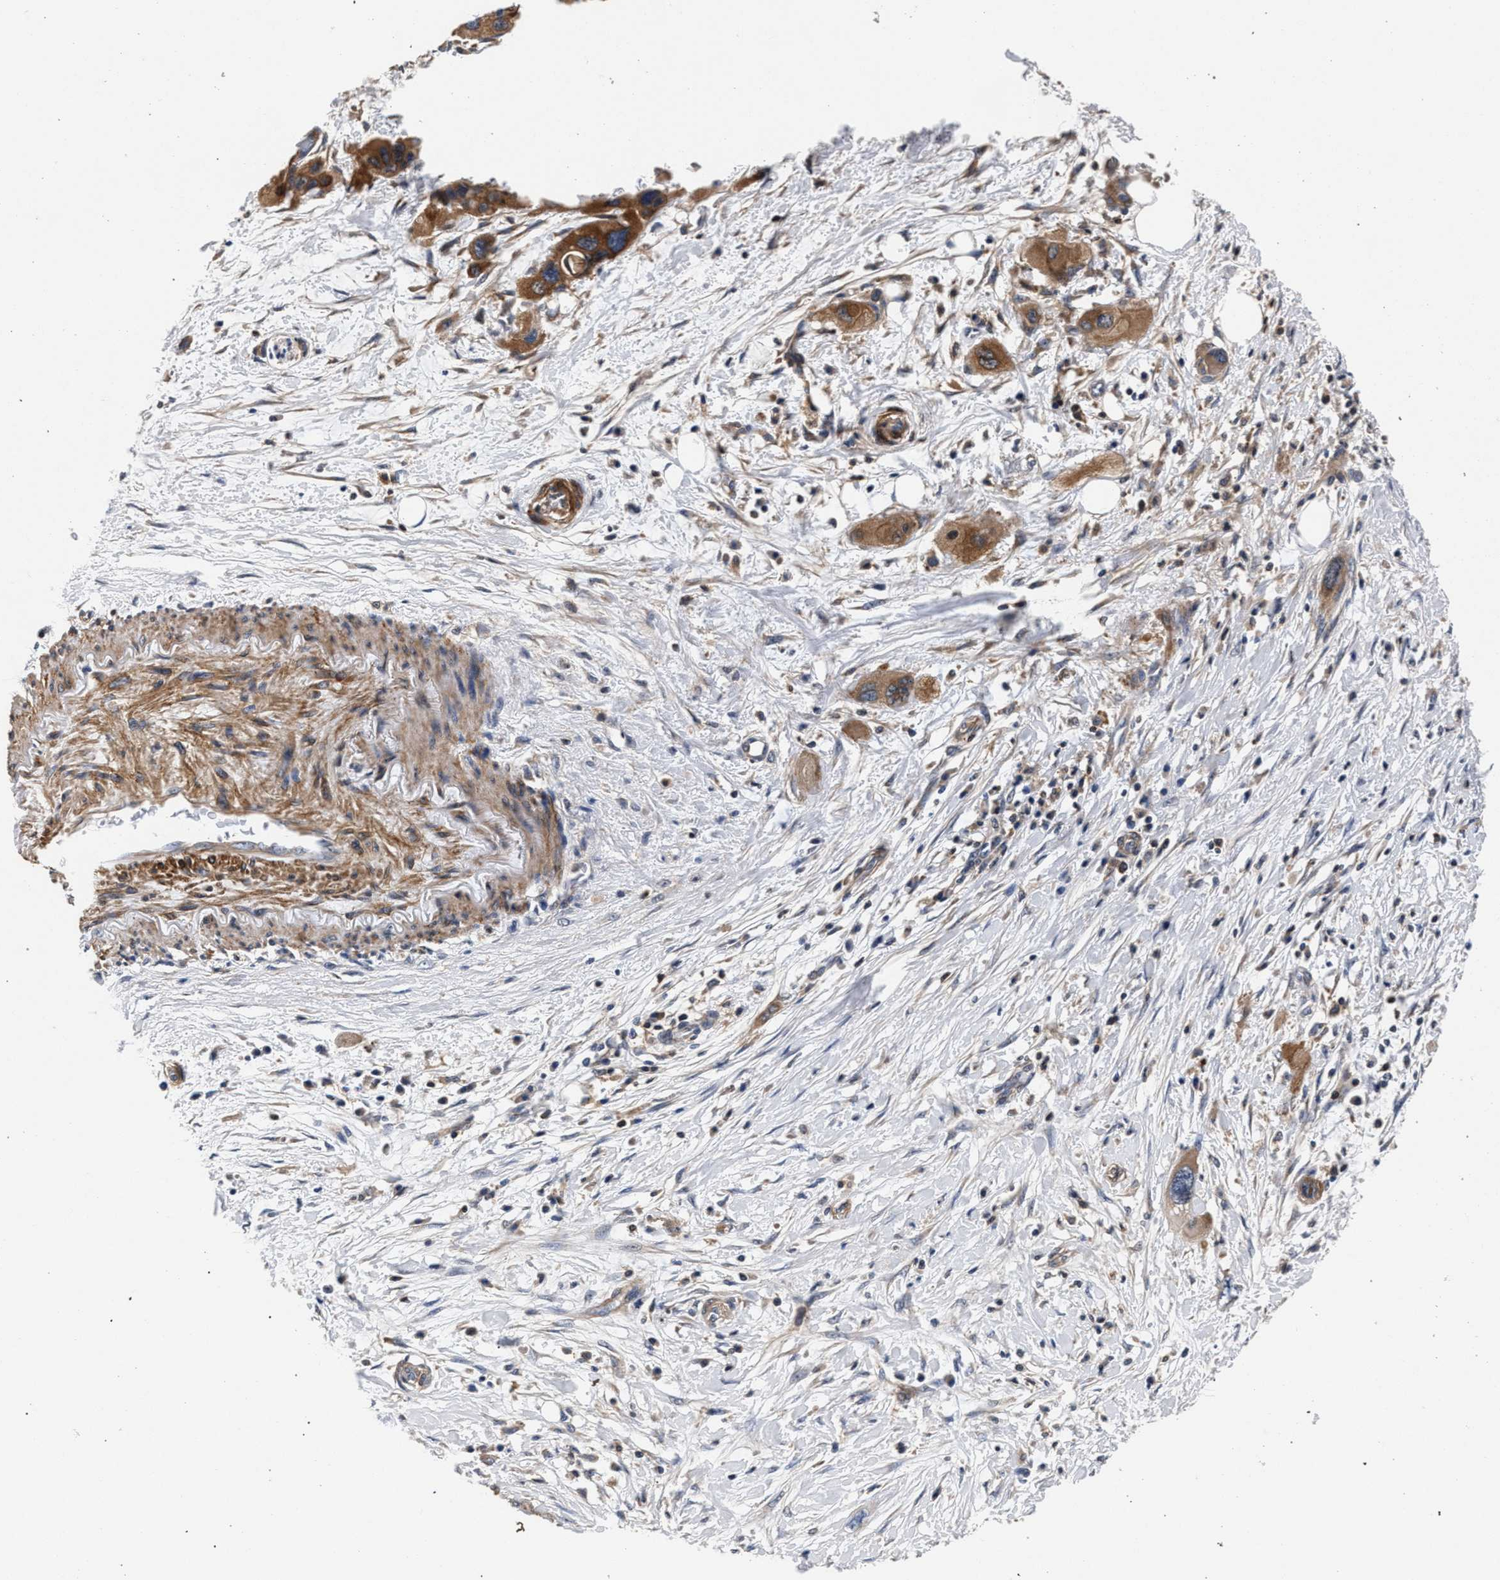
{"staining": {"intensity": "moderate", "quantity": ">75%", "location": "cytoplasmic/membranous"}, "tissue": "pancreatic cancer", "cell_type": "Tumor cells", "image_type": "cancer", "snomed": [{"axis": "morphology", "description": "Adenocarcinoma, NOS"}, {"axis": "topography", "description": "Pancreas"}], "caption": "The histopathology image shows staining of pancreatic cancer, revealing moderate cytoplasmic/membranous protein positivity (brown color) within tumor cells.", "gene": "LASP1", "patient": {"sex": "male", "age": 73}}